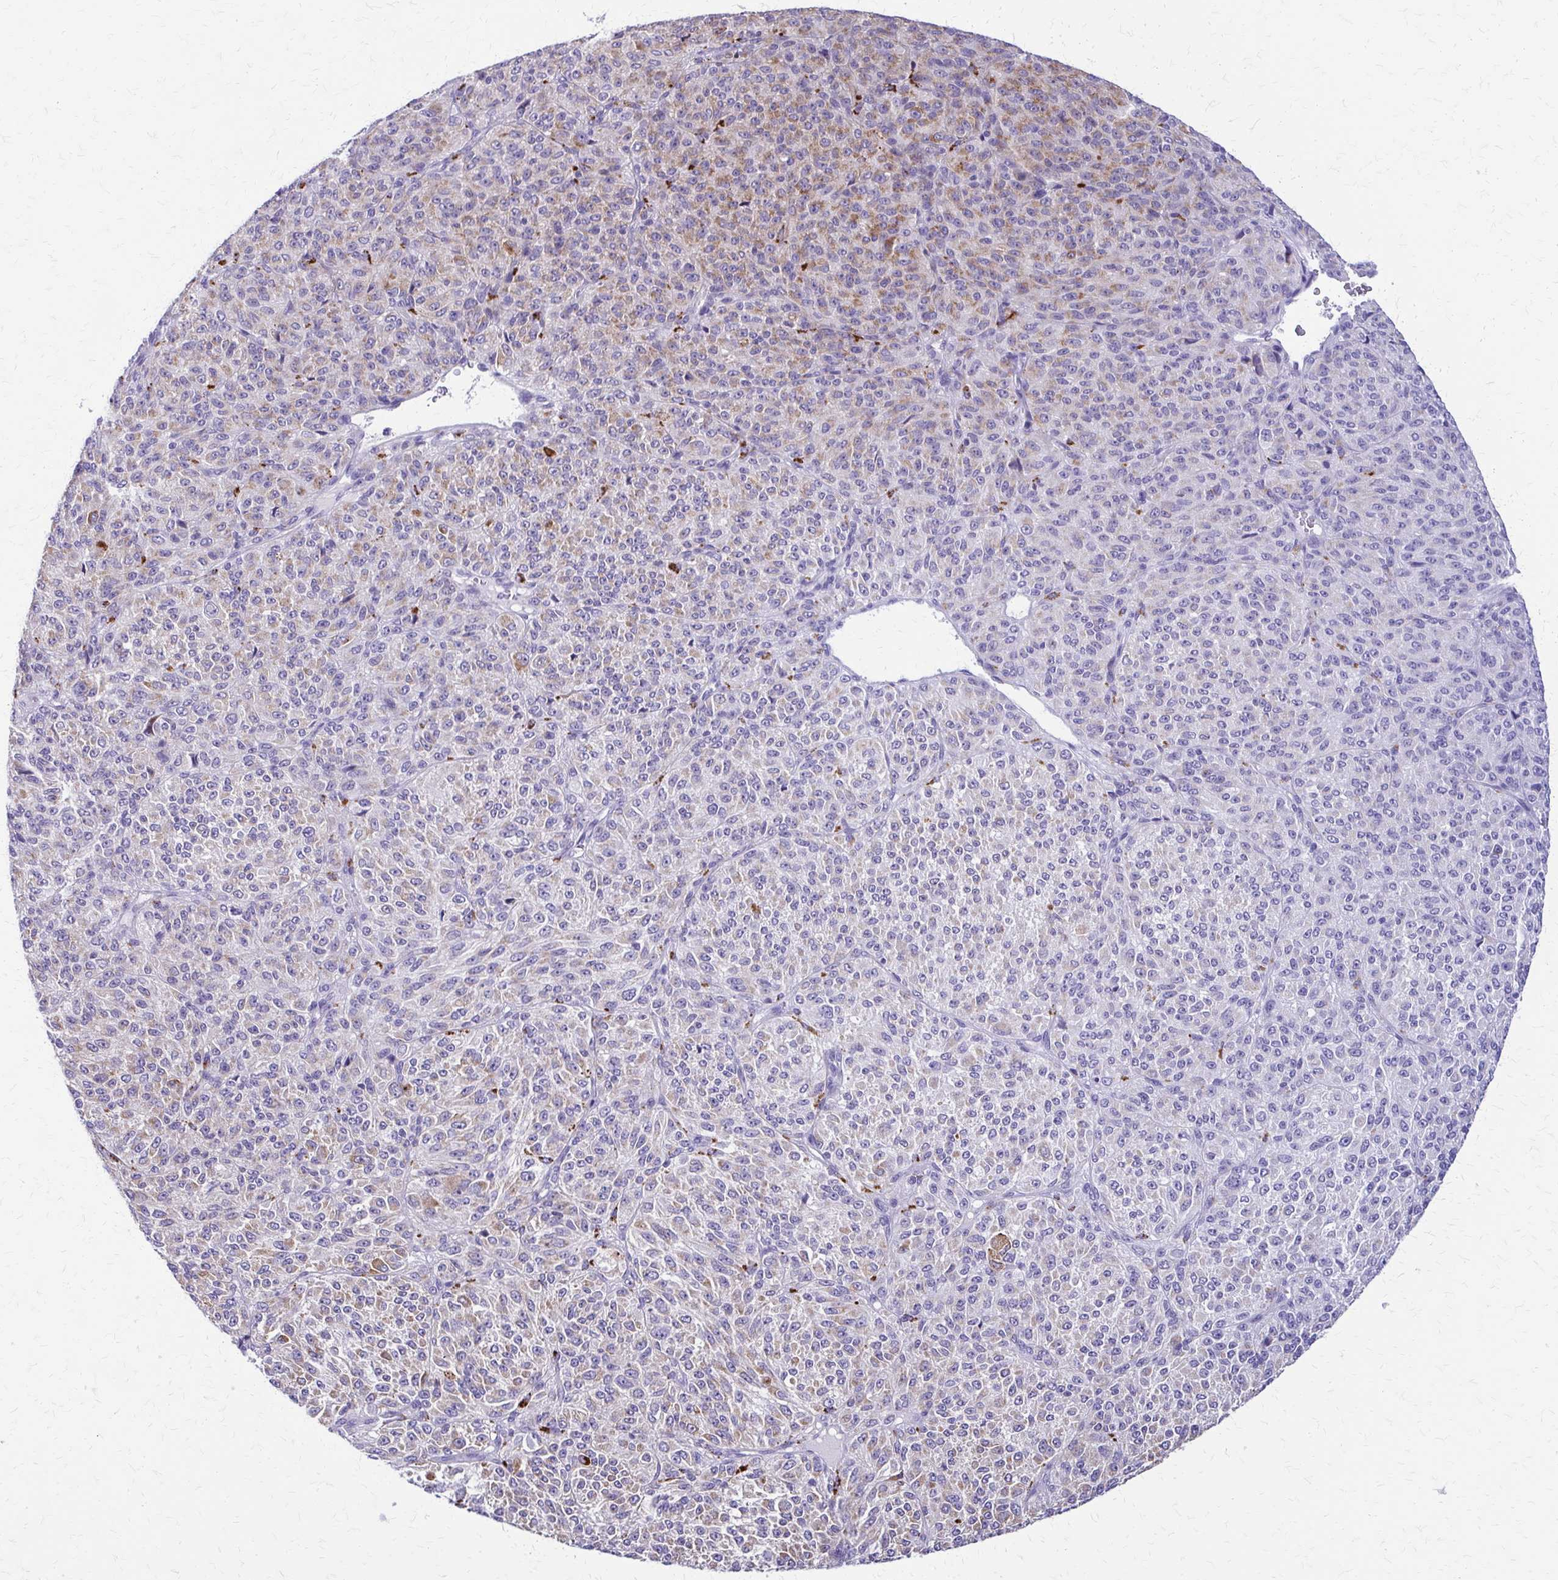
{"staining": {"intensity": "moderate", "quantity": "<25%", "location": "cytoplasmic/membranous"}, "tissue": "melanoma", "cell_type": "Tumor cells", "image_type": "cancer", "snomed": [{"axis": "morphology", "description": "Malignant melanoma, Metastatic site"}, {"axis": "topography", "description": "Brain"}], "caption": "Tumor cells demonstrate low levels of moderate cytoplasmic/membranous staining in about <25% of cells in malignant melanoma (metastatic site). Nuclei are stained in blue.", "gene": "SAMD13", "patient": {"sex": "female", "age": 56}}